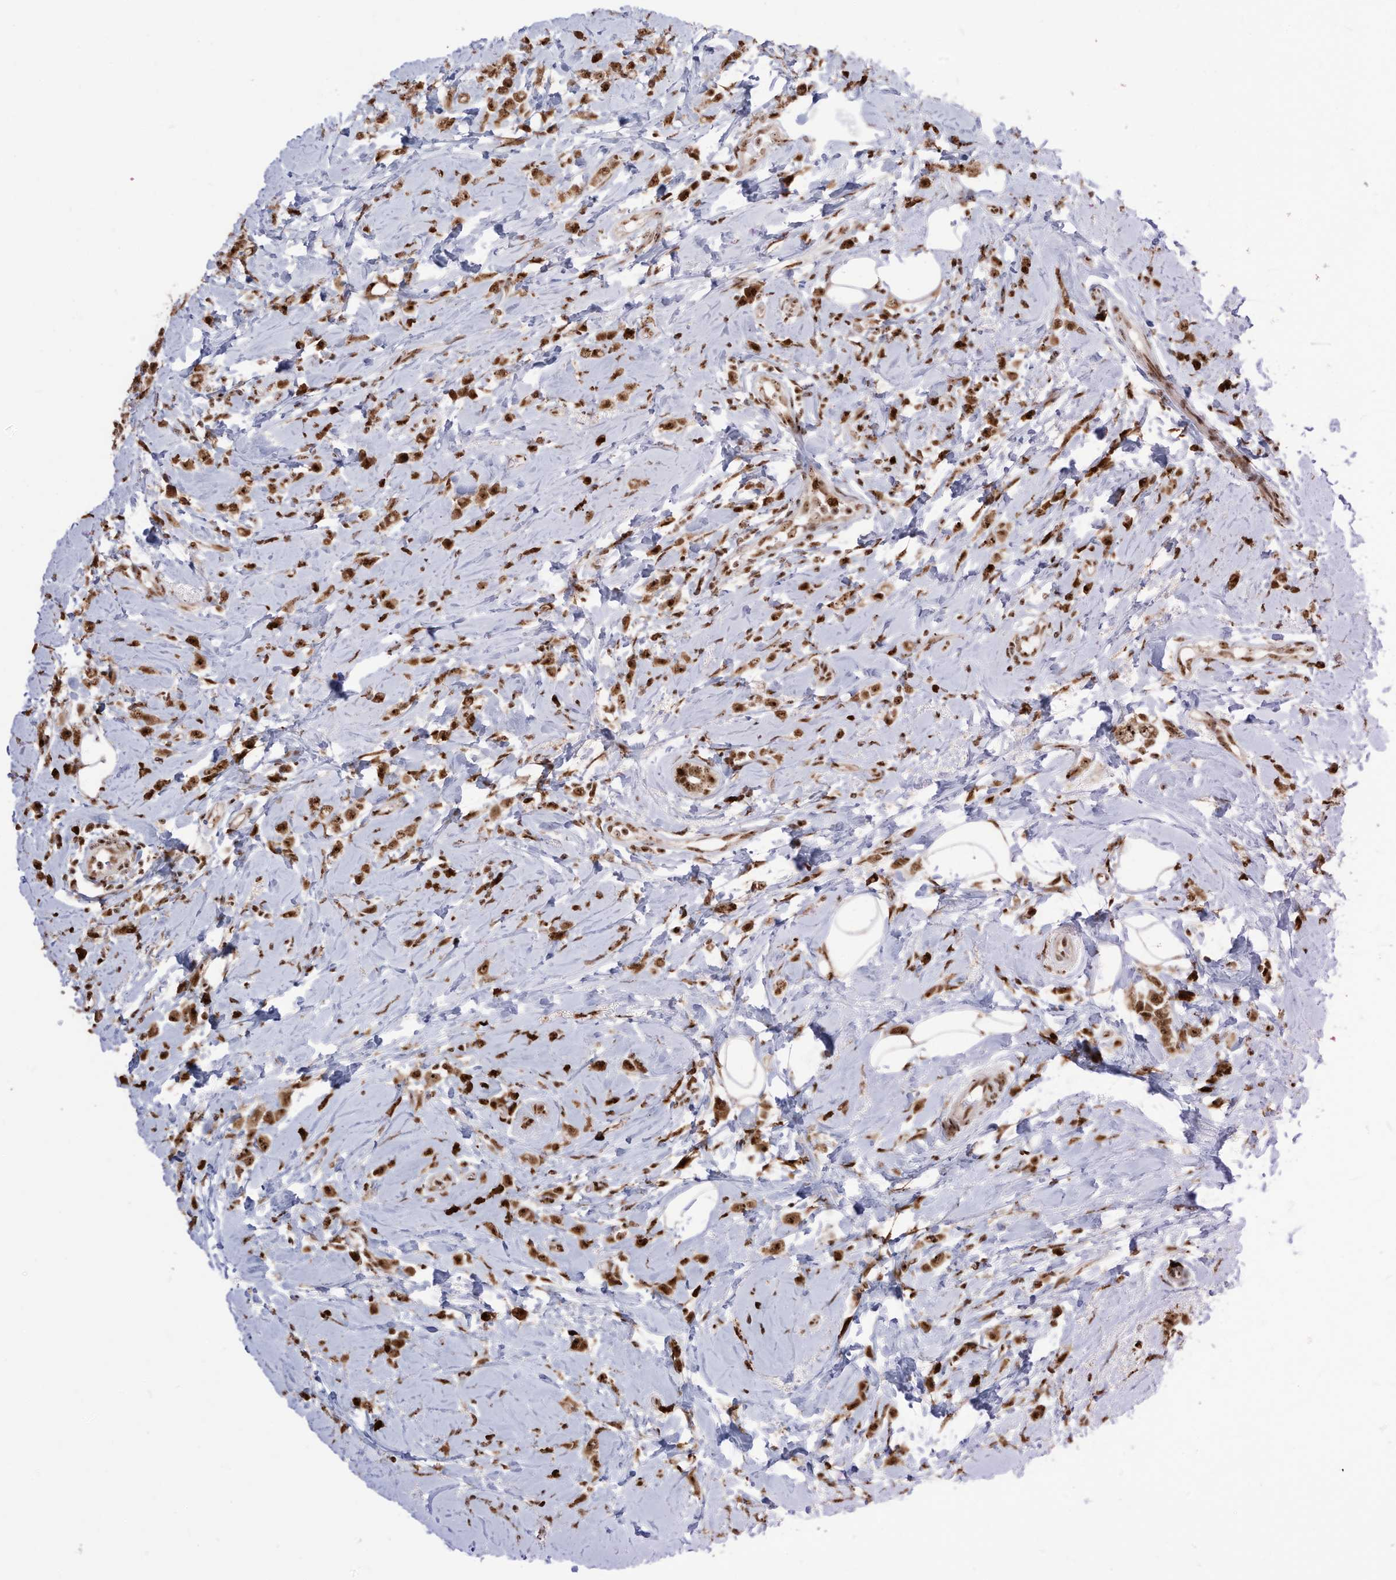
{"staining": {"intensity": "moderate", "quantity": ">75%", "location": "nuclear"}, "tissue": "breast cancer", "cell_type": "Tumor cells", "image_type": "cancer", "snomed": [{"axis": "morphology", "description": "Lobular carcinoma"}, {"axis": "topography", "description": "Breast"}], "caption": "Lobular carcinoma (breast) was stained to show a protein in brown. There is medium levels of moderate nuclear expression in approximately >75% of tumor cells. The staining was performed using DAB (3,3'-diaminobenzidine), with brown indicating positive protein expression. Nuclei are stained blue with hematoxylin.", "gene": "LBH", "patient": {"sex": "female", "age": 47}}